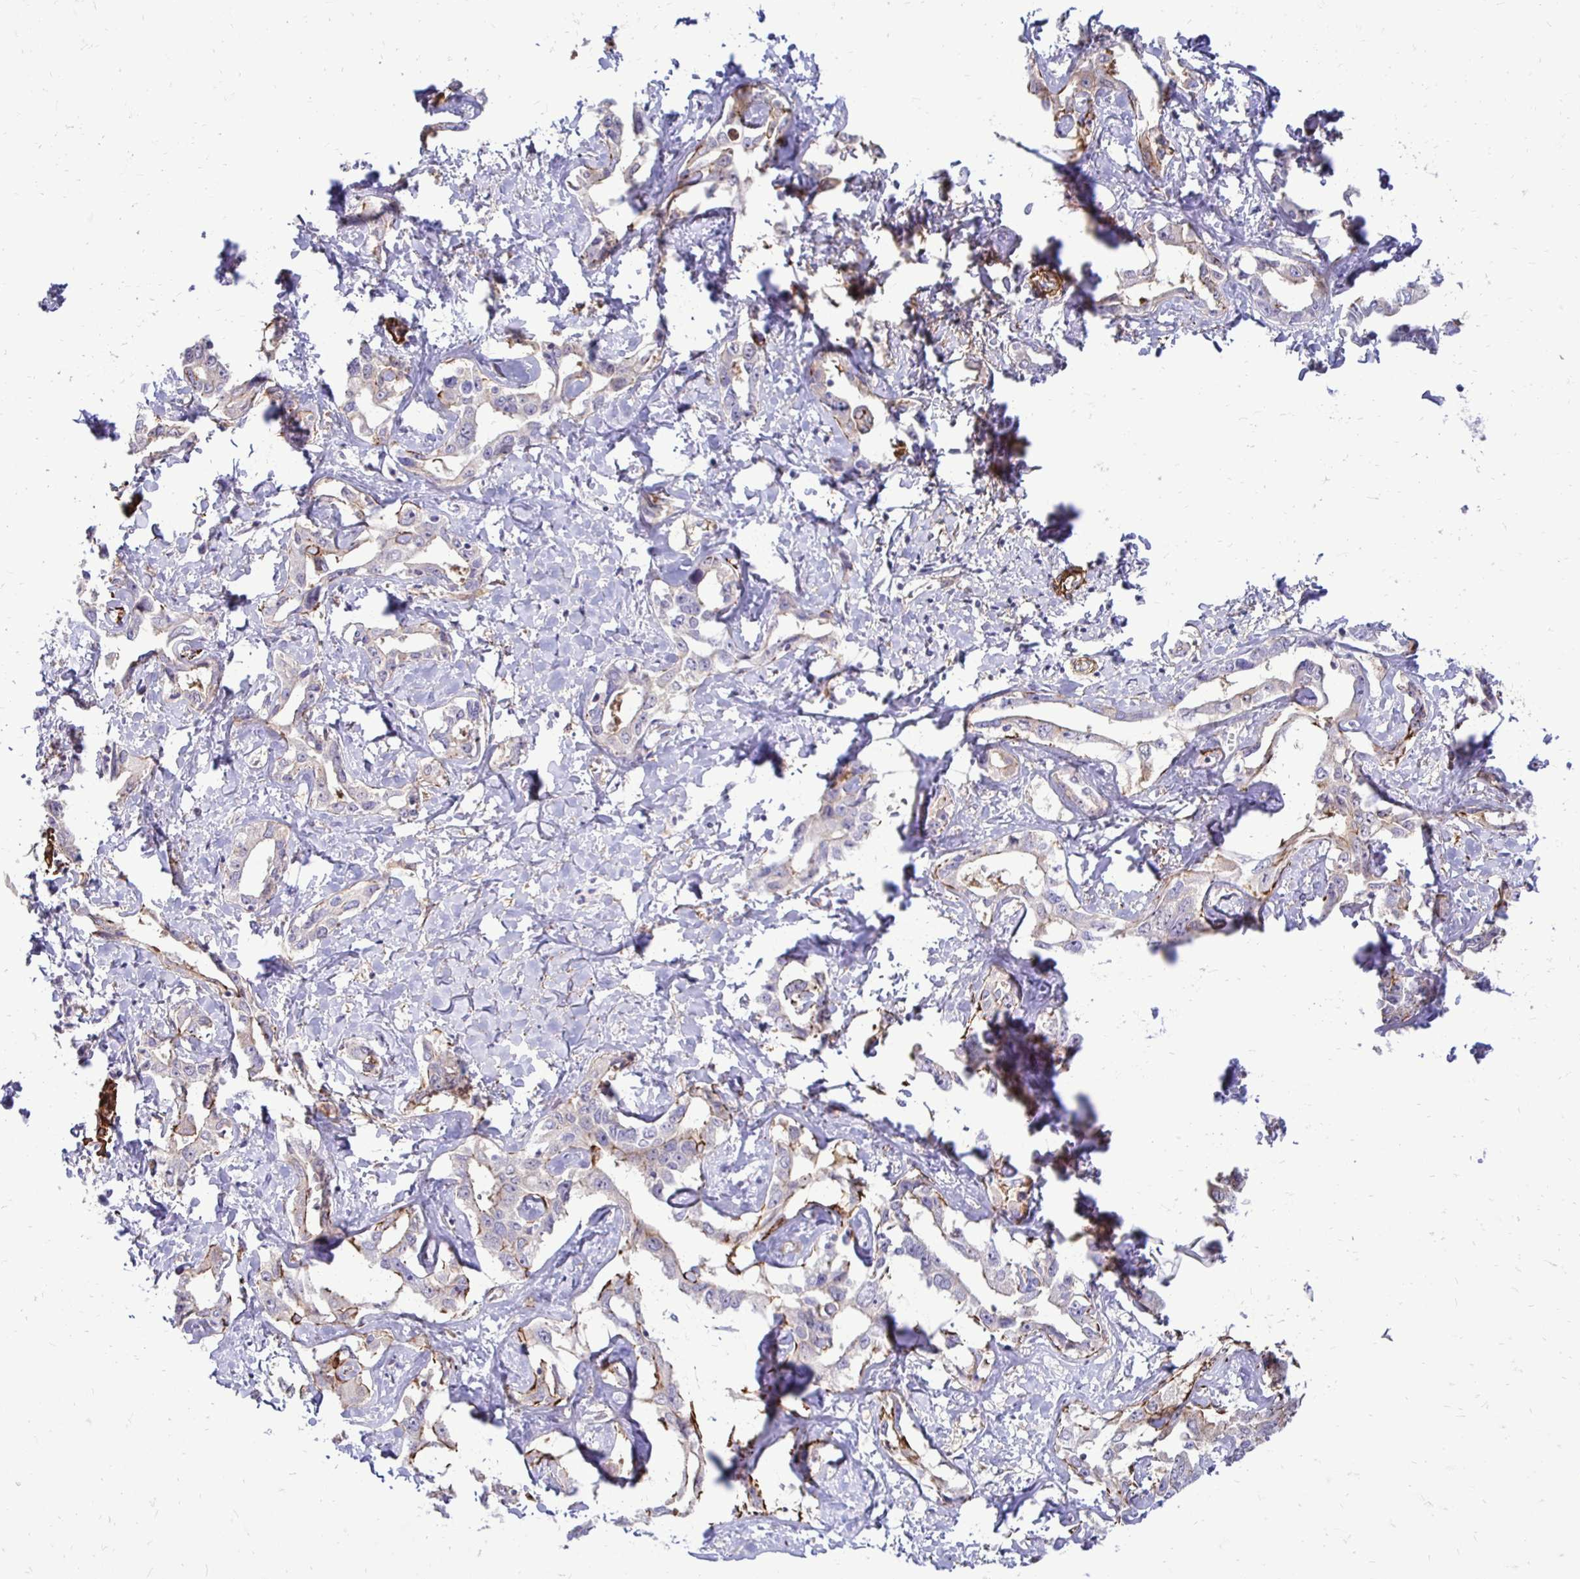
{"staining": {"intensity": "moderate", "quantity": "<25%", "location": "cytoplasmic/membranous"}, "tissue": "liver cancer", "cell_type": "Tumor cells", "image_type": "cancer", "snomed": [{"axis": "morphology", "description": "Cholangiocarcinoma"}, {"axis": "topography", "description": "Liver"}], "caption": "This image shows immunohistochemistry (IHC) staining of liver cancer, with low moderate cytoplasmic/membranous staining in approximately <25% of tumor cells.", "gene": "CTPS1", "patient": {"sex": "male", "age": 59}}